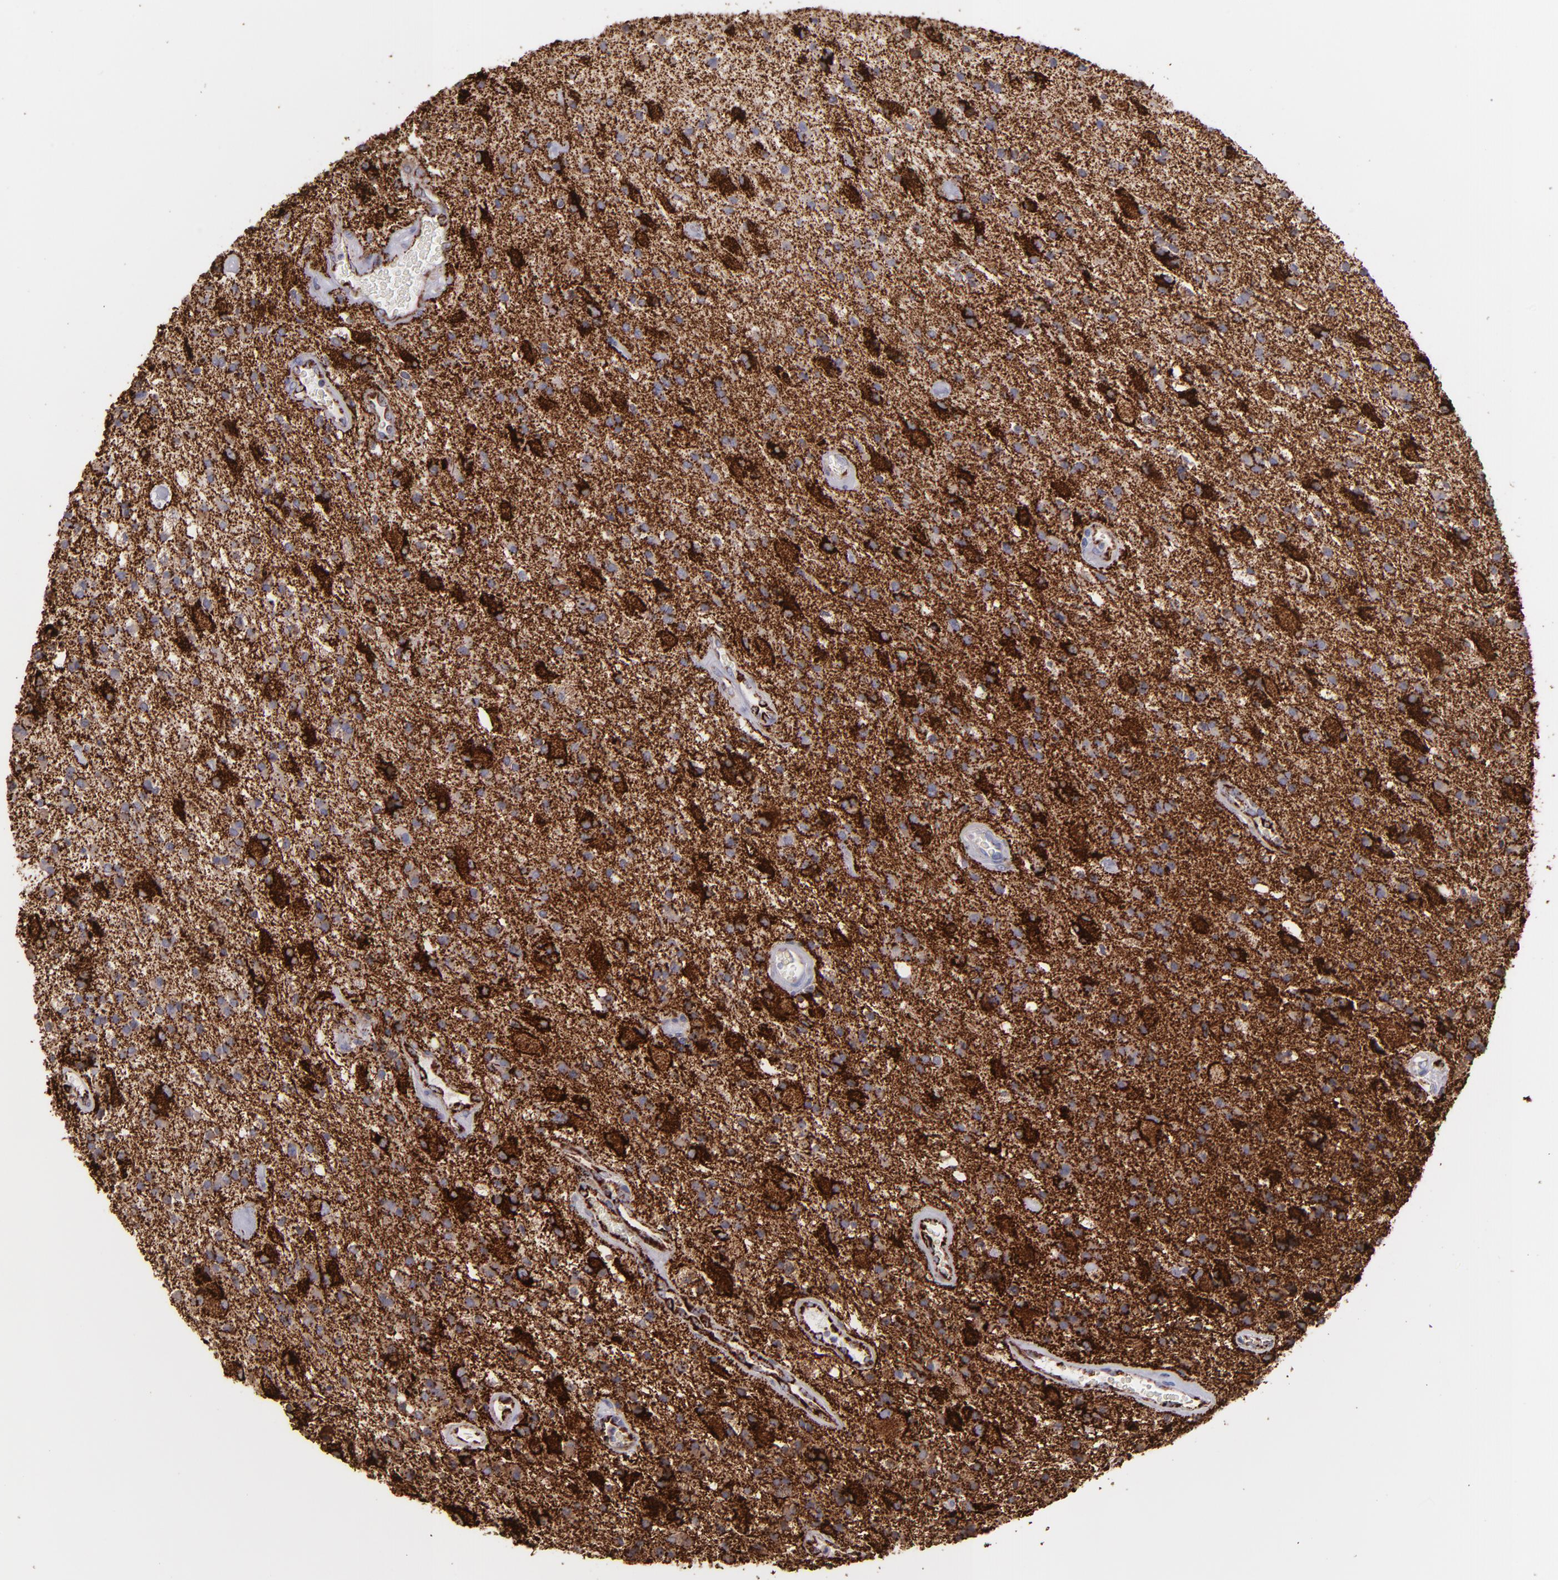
{"staining": {"intensity": "moderate", "quantity": ">75%", "location": "cytoplasmic/membranous"}, "tissue": "glioma", "cell_type": "Tumor cells", "image_type": "cancer", "snomed": [{"axis": "morphology", "description": "Glioma, malignant, Low grade"}, {"axis": "topography", "description": "Brain"}], "caption": "A brown stain labels moderate cytoplasmic/membranous expression of a protein in human glioma tumor cells. The protein is stained brown, and the nuclei are stained in blue (DAB IHC with brightfield microscopy, high magnification).", "gene": "MAOB", "patient": {"sex": "male", "age": 58}}